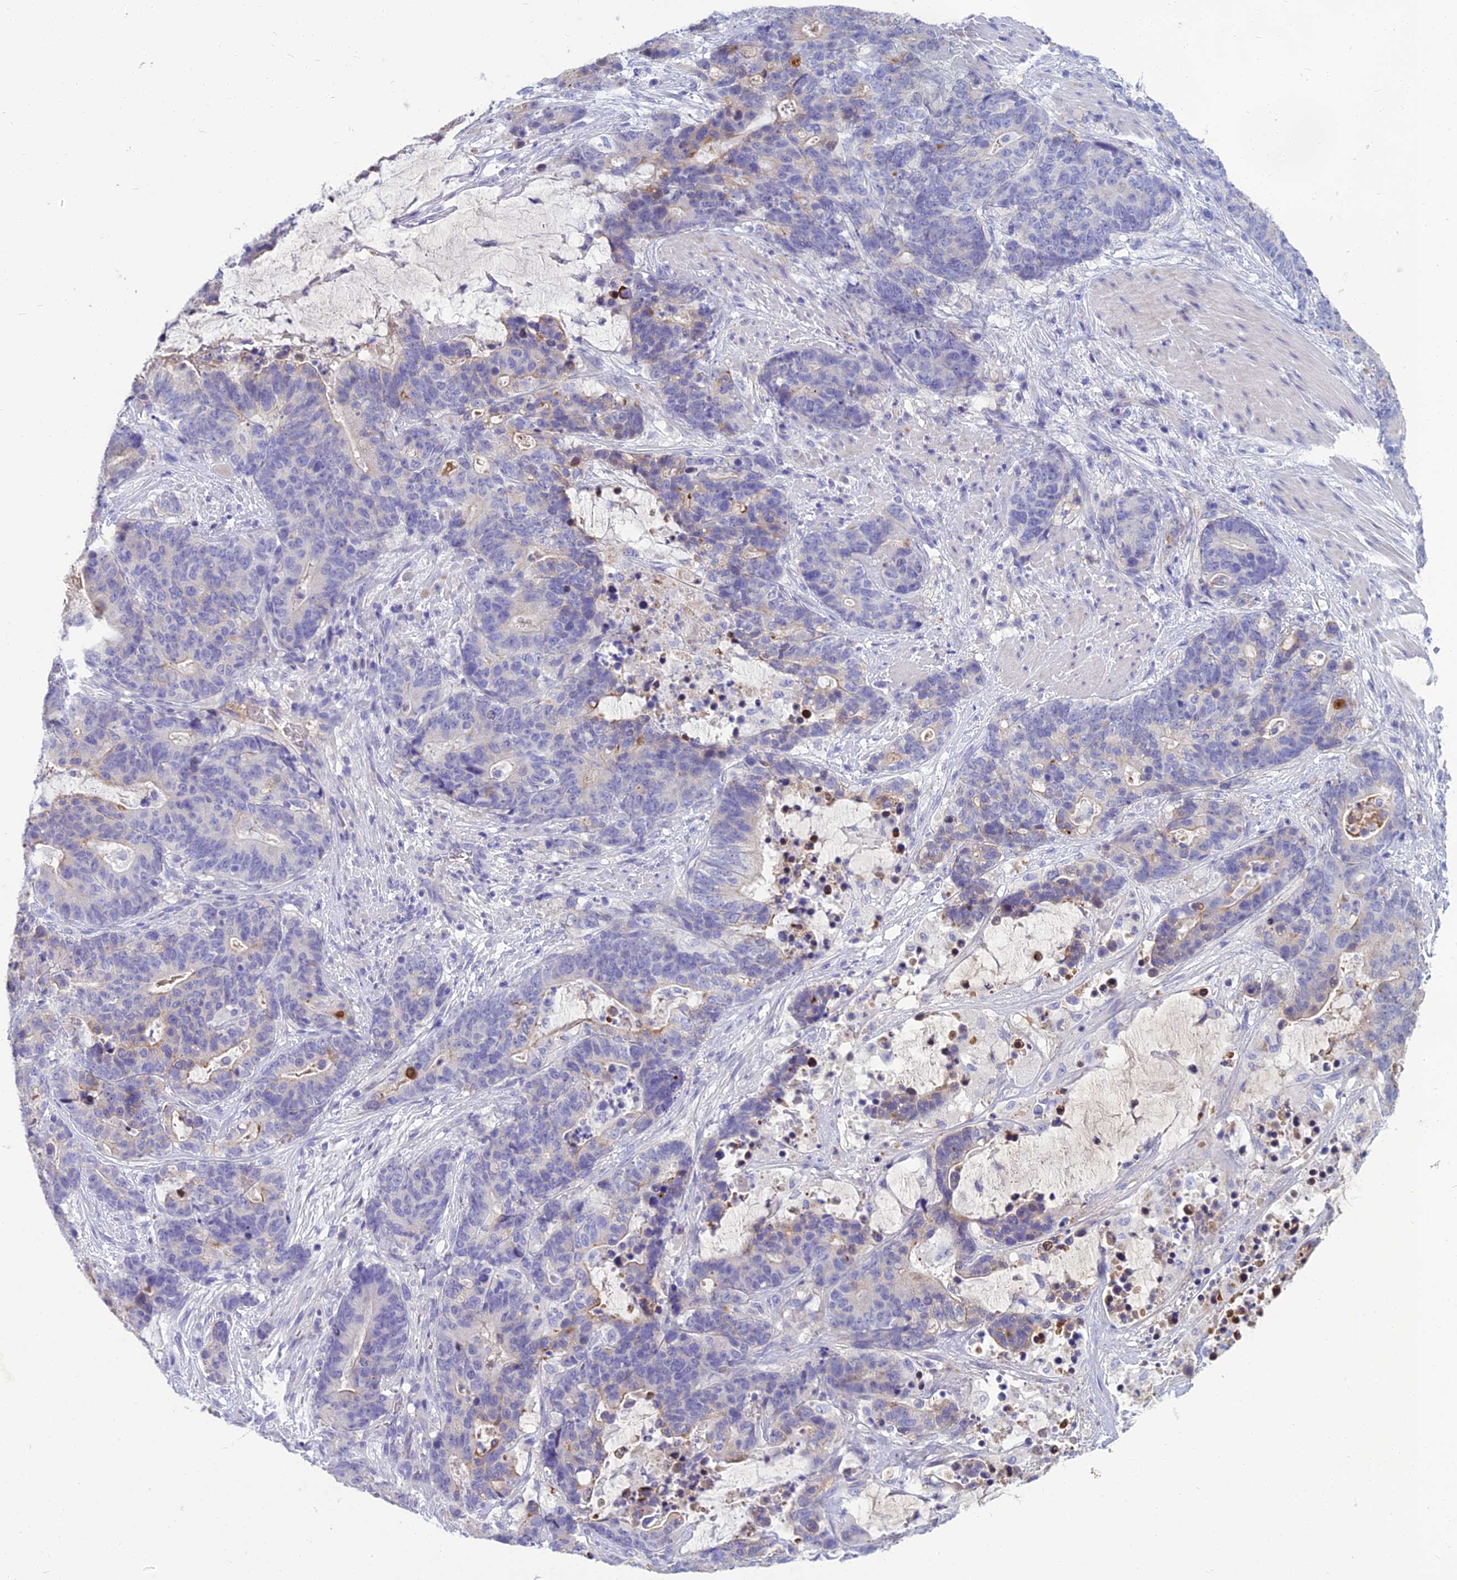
{"staining": {"intensity": "weak", "quantity": "<25%", "location": "cytoplasmic/membranous"}, "tissue": "stomach cancer", "cell_type": "Tumor cells", "image_type": "cancer", "snomed": [{"axis": "morphology", "description": "Adenocarcinoma, NOS"}, {"axis": "topography", "description": "Stomach"}], "caption": "This is a image of IHC staining of stomach cancer (adenocarcinoma), which shows no expression in tumor cells.", "gene": "SPTLC3", "patient": {"sex": "female", "age": 76}}